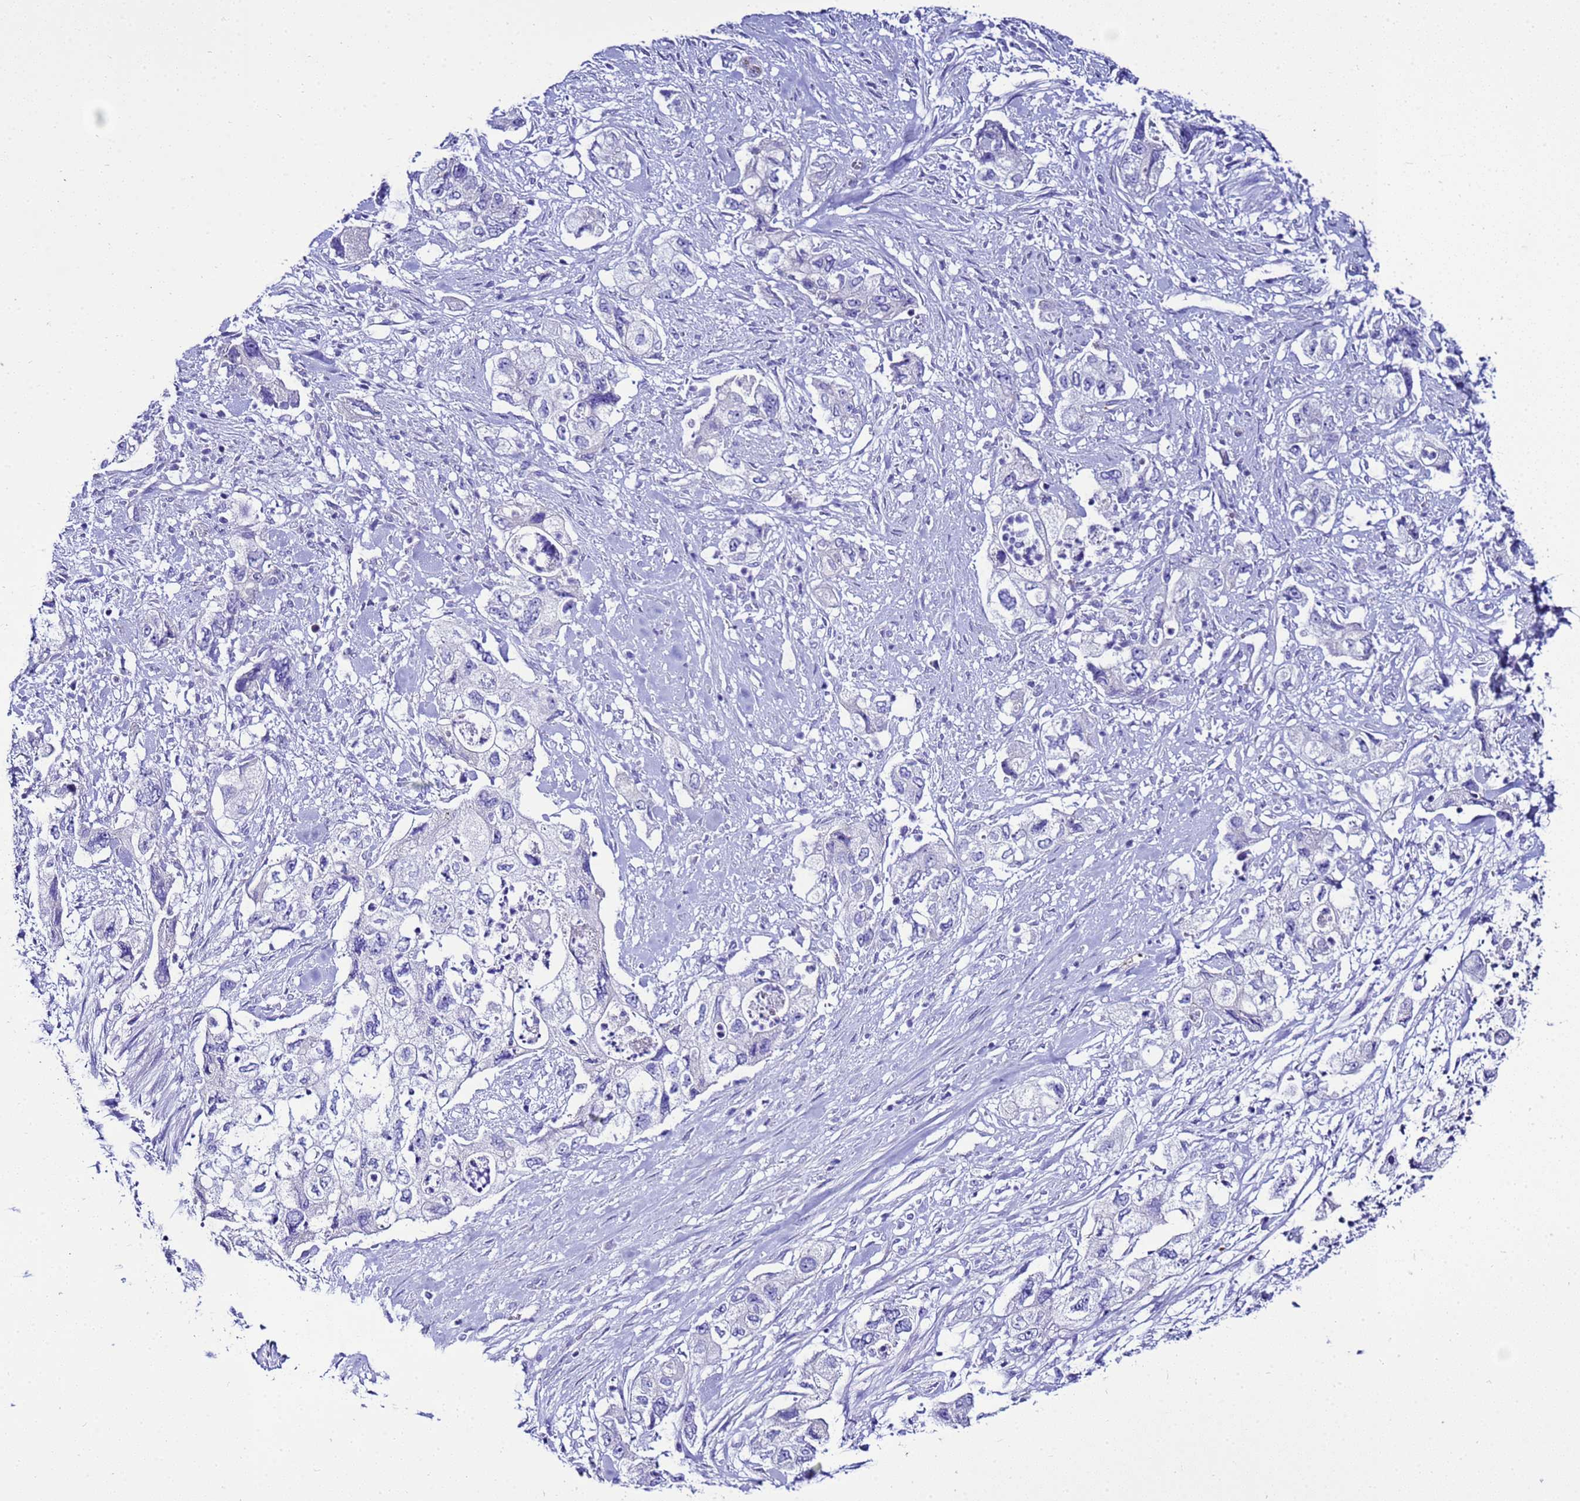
{"staining": {"intensity": "negative", "quantity": "none", "location": "none"}, "tissue": "pancreatic cancer", "cell_type": "Tumor cells", "image_type": "cancer", "snomed": [{"axis": "morphology", "description": "Adenocarcinoma, NOS"}, {"axis": "topography", "description": "Pancreas"}], "caption": "An image of human pancreatic cancer is negative for staining in tumor cells.", "gene": "BEST2", "patient": {"sex": "female", "age": 73}}